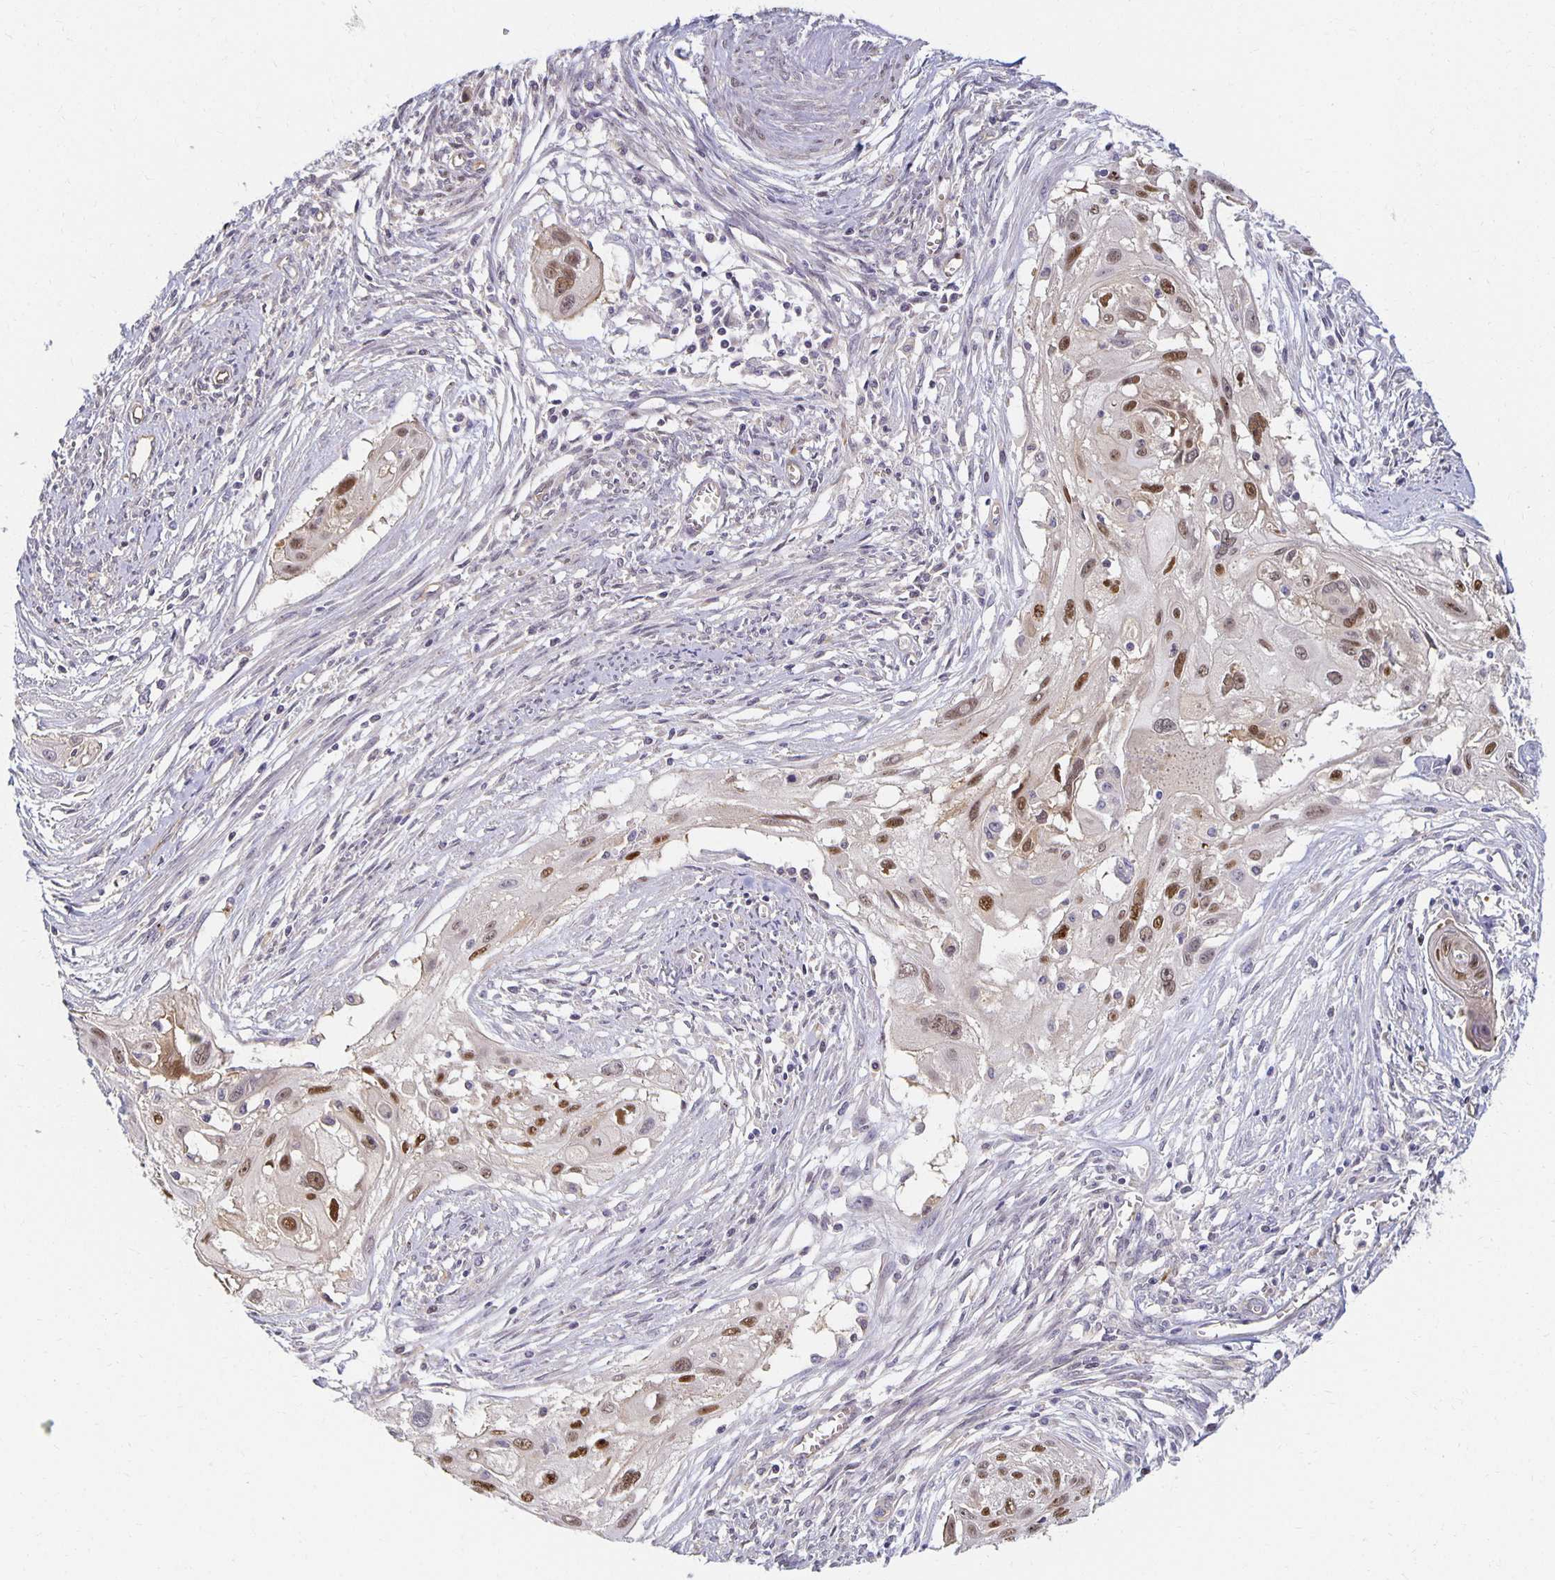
{"staining": {"intensity": "moderate", "quantity": ">75%", "location": "nuclear"}, "tissue": "cervical cancer", "cell_type": "Tumor cells", "image_type": "cancer", "snomed": [{"axis": "morphology", "description": "Squamous cell carcinoma, NOS"}, {"axis": "topography", "description": "Cervix"}], "caption": "Immunohistochemical staining of human cervical squamous cell carcinoma reveals medium levels of moderate nuclear staining in approximately >75% of tumor cells. (IHC, brightfield microscopy, high magnification).", "gene": "SORL1", "patient": {"sex": "female", "age": 49}}